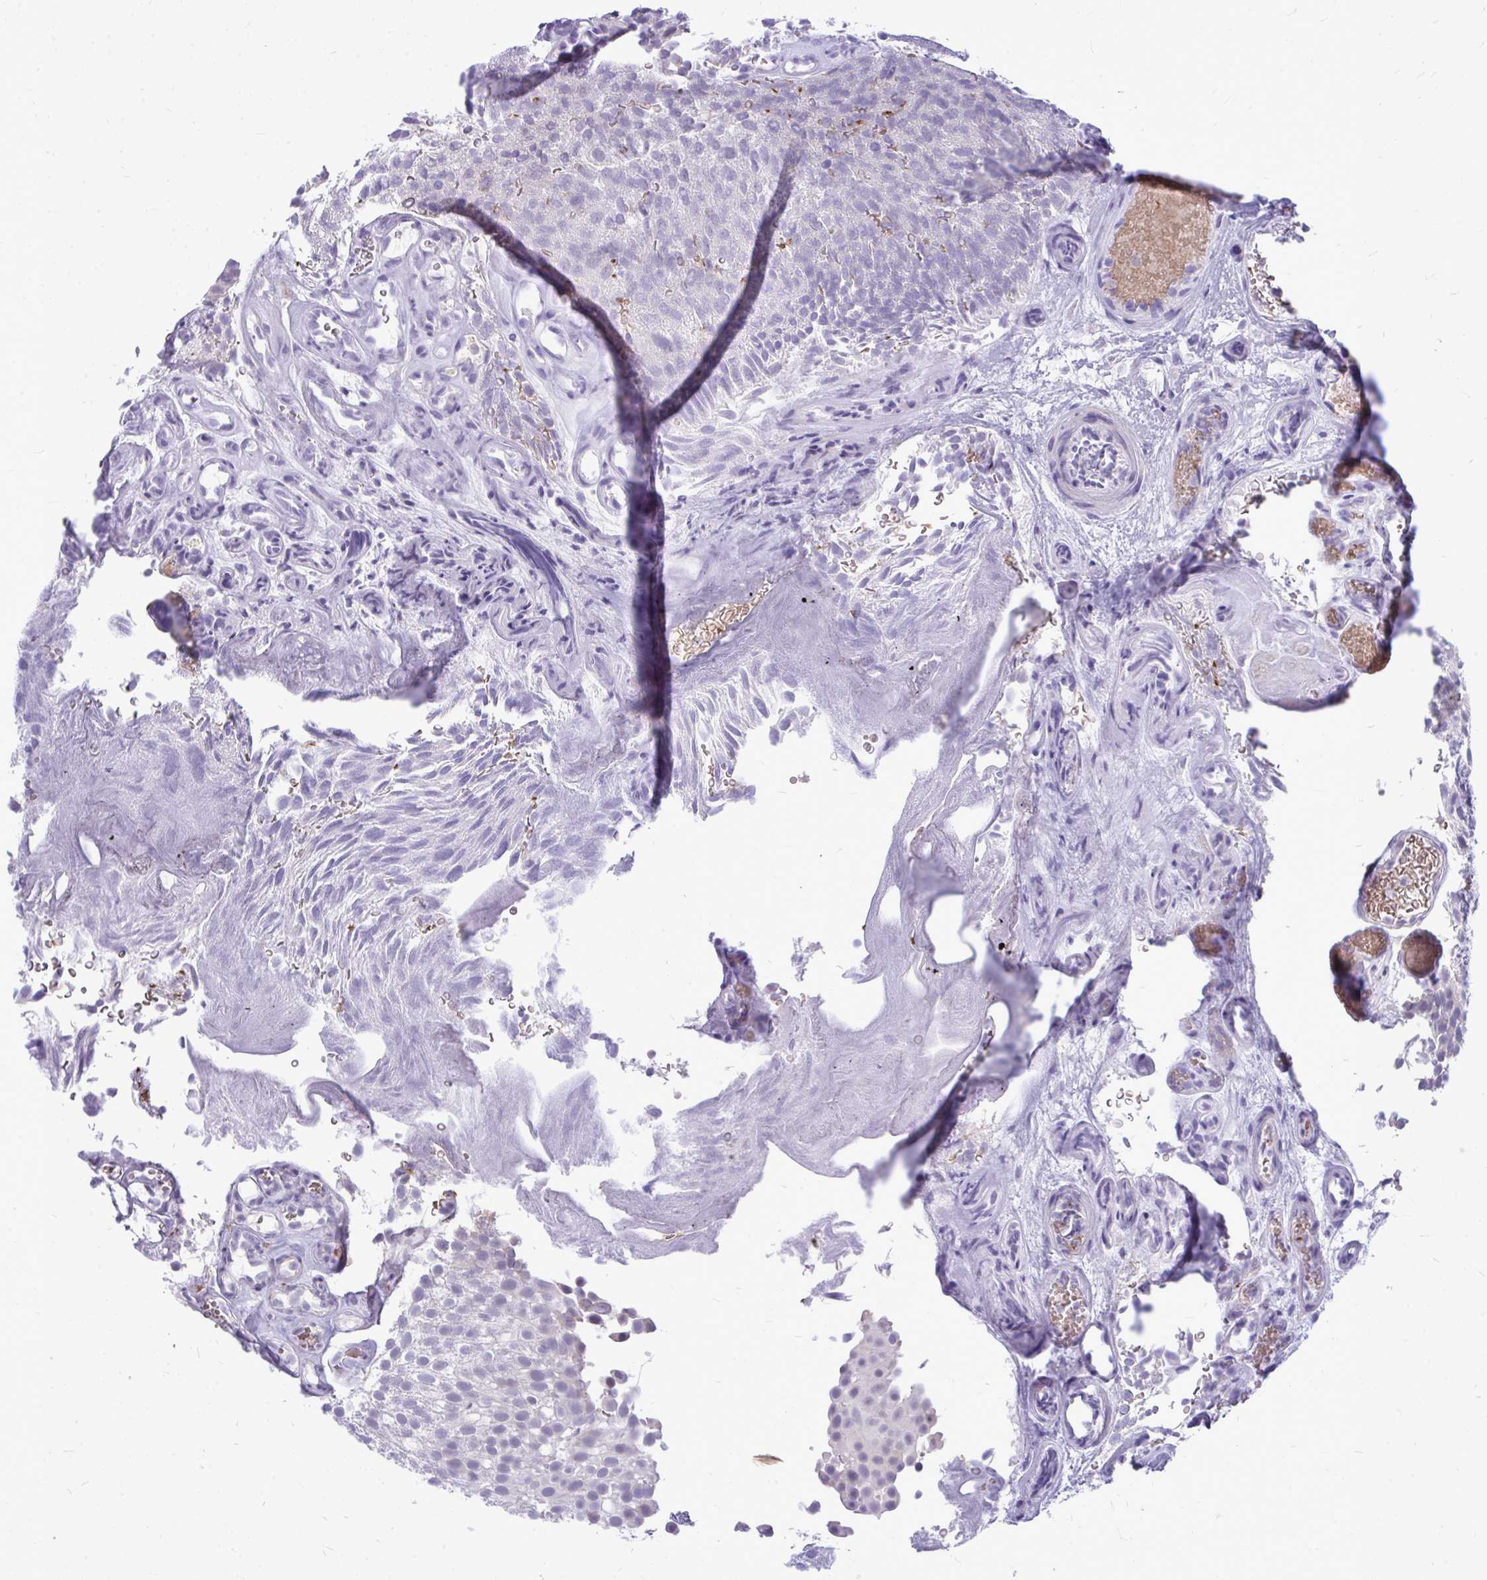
{"staining": {"intensity": "negative", "quantity": "none", "location": "none"}, "tissue": "urothelial cancer", "cell_type": "Tumor cells", "image_type": "cancer", "snomed": [{"axis": "morphology", "description": "Urothelial carcinoma, Low grade"}, {"axis": "topography", "description": "Urinary bladder"}], "caption": "Immunohistochemistry micrograph of neoplastic tissue: human urothelial cancer stained with DAB (3,3'-diaminobenzidine) displays no significant protein positivity in tumor cells. The staining is performed using DAB brown chromogen with nuclei counter-stained in using hematoxylin.", "gene": "ZSCAN25", "patient": {"sex": "male", "age": 78}}